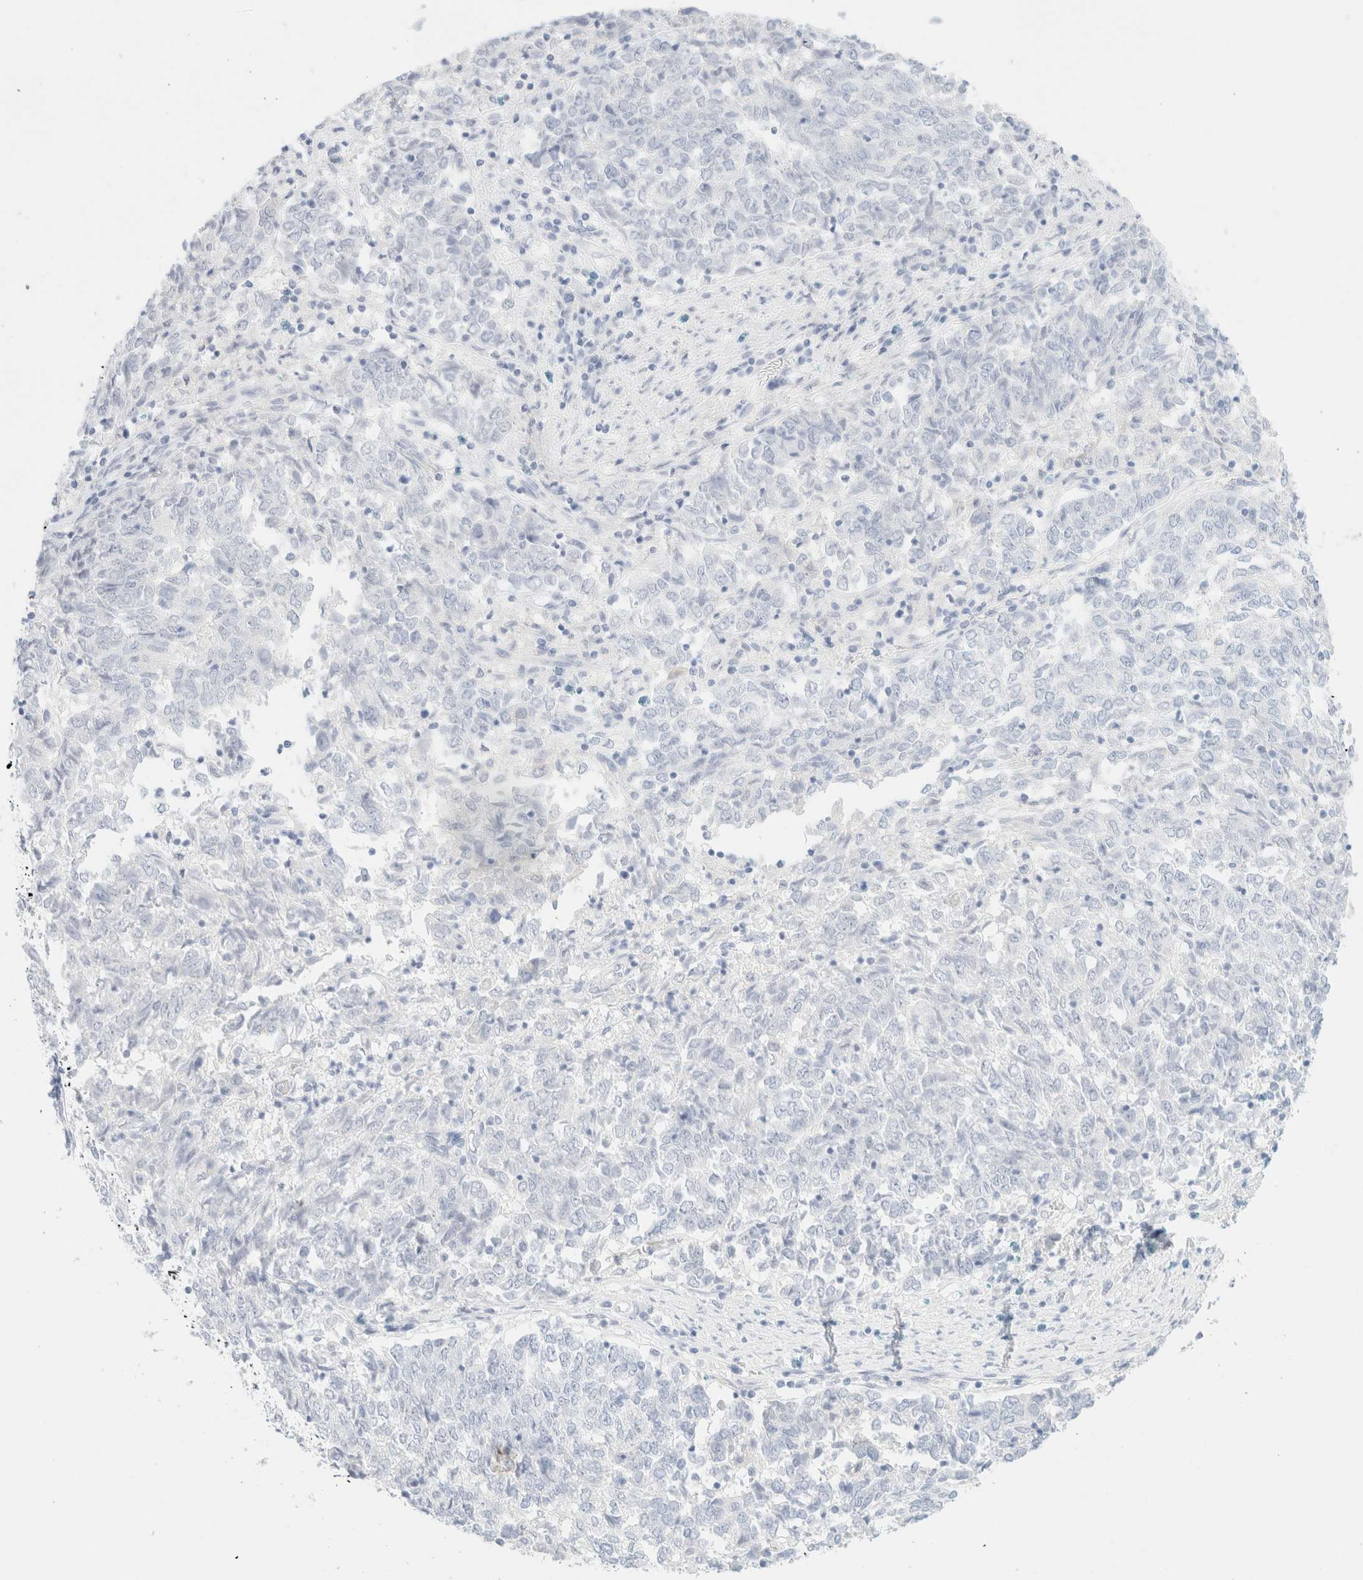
{"staining": {"intensity": "negative", "quantity": "none", "location": "none"}, "tissue": "endometrial cancer", "cell_type": "Tumor cells", "image_type": "cancer", "snomed": [{"axis": "morphology", "description": "Adenocarcinoma, NOS"}, {"axis": "topography", "description": "Endometrium"}], "caption": "High power microscopy micrograph of an immunohistochemistry photomicrograph of endometrial cancer, revealing no significant expression in tumor cells.", "gene": "KRT15", "patient": {"sex": "female", "age": 80}}